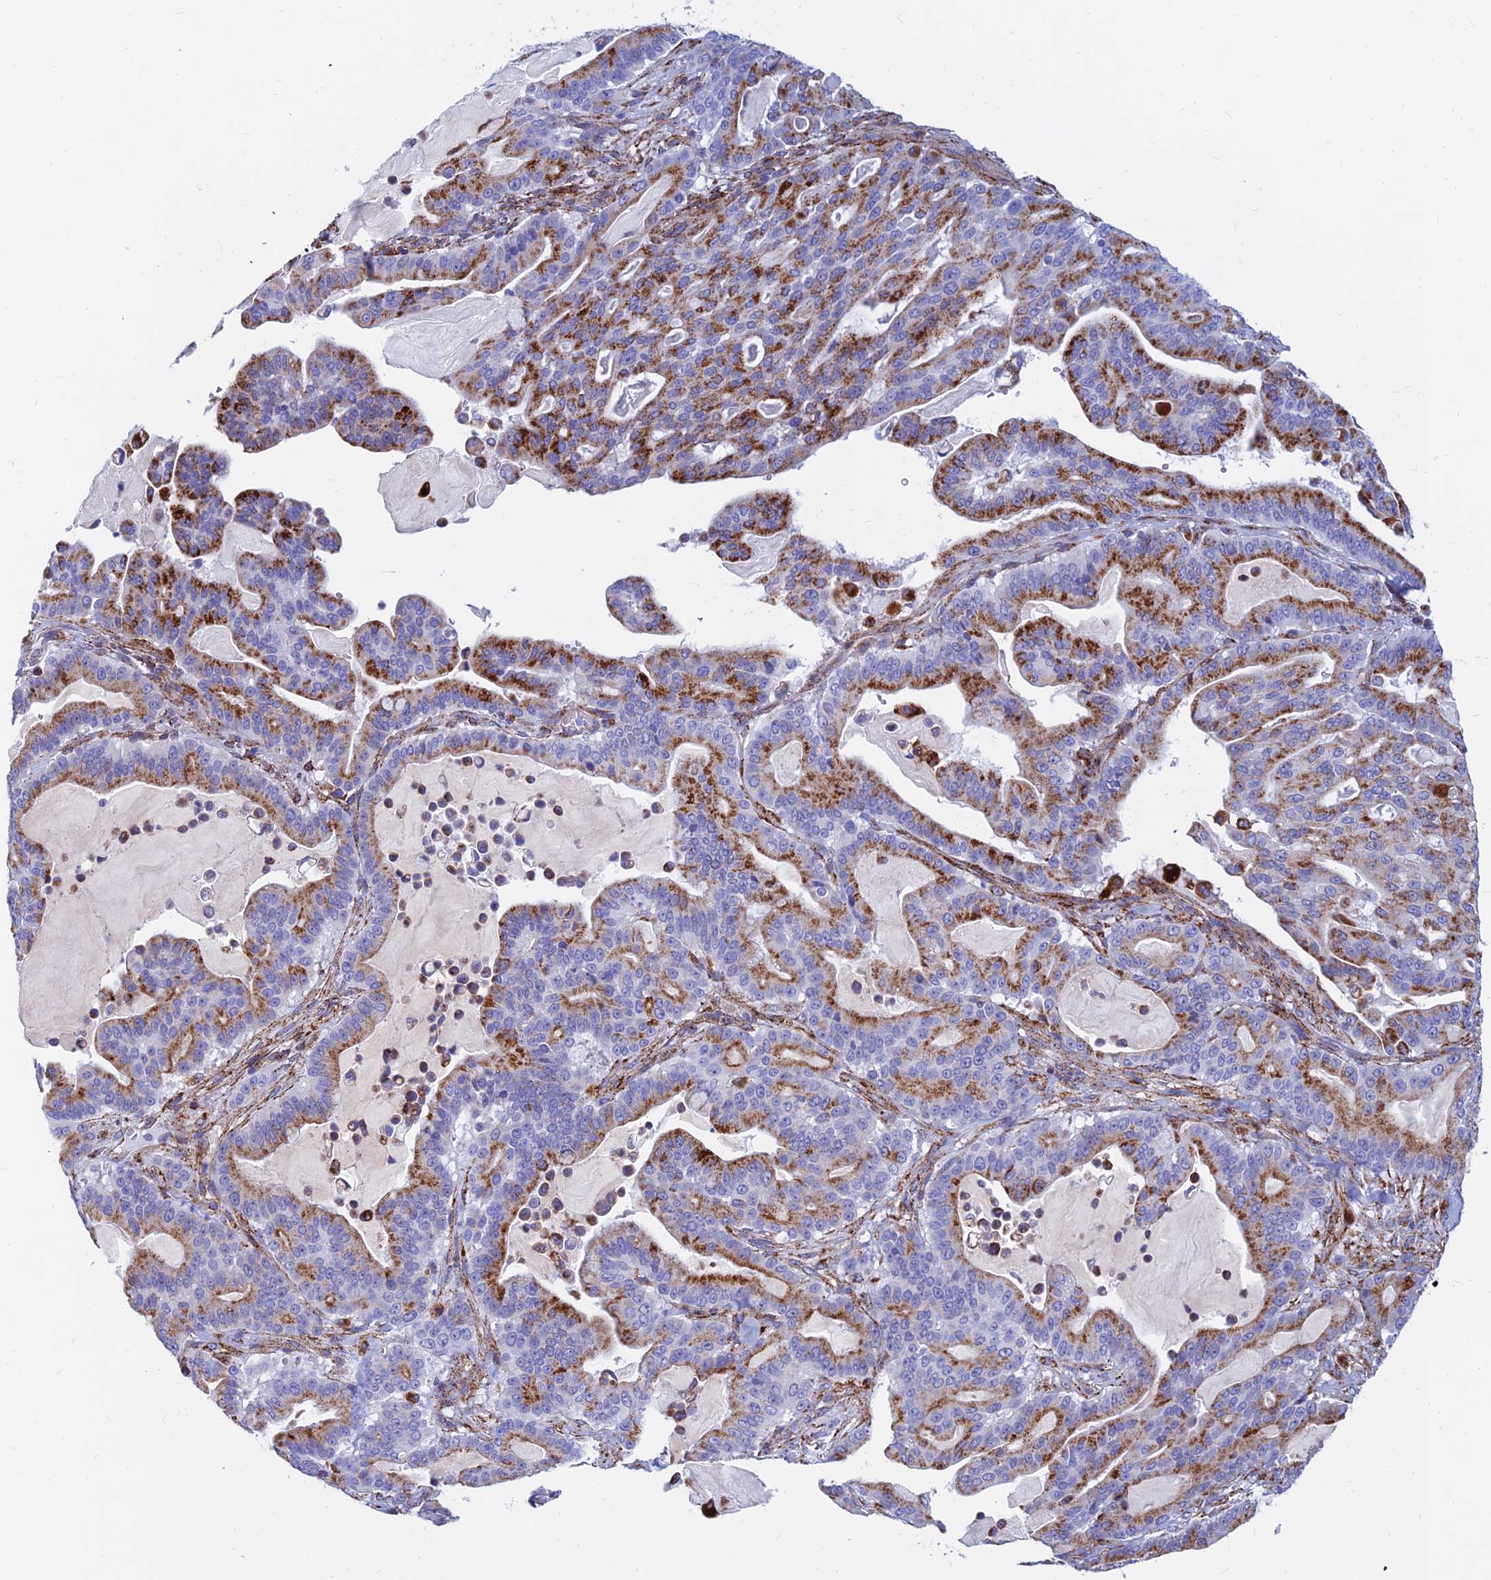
{"staining": {"intensity": "strong", "quantity": ">75%", "location": "cytoplasmic/membranous"}, "tissue": "pancreatic cancer", "cell_type": "Tumor cells", "image_type": "cancer", "snomed": [{"axis": "morphology", "description": "Adenocarcinoma, NOS"}, {"axis": "topography", "description": "Pancreas"}], "caption": "Human adenocarcinoma (pancreatic) stained with a brown dye shows strong cytoplasmic/membranous positive staining in about >75% of tumor cells.", "gene": "SPNS1", "patient": {"sex": "male", "age": 63}}